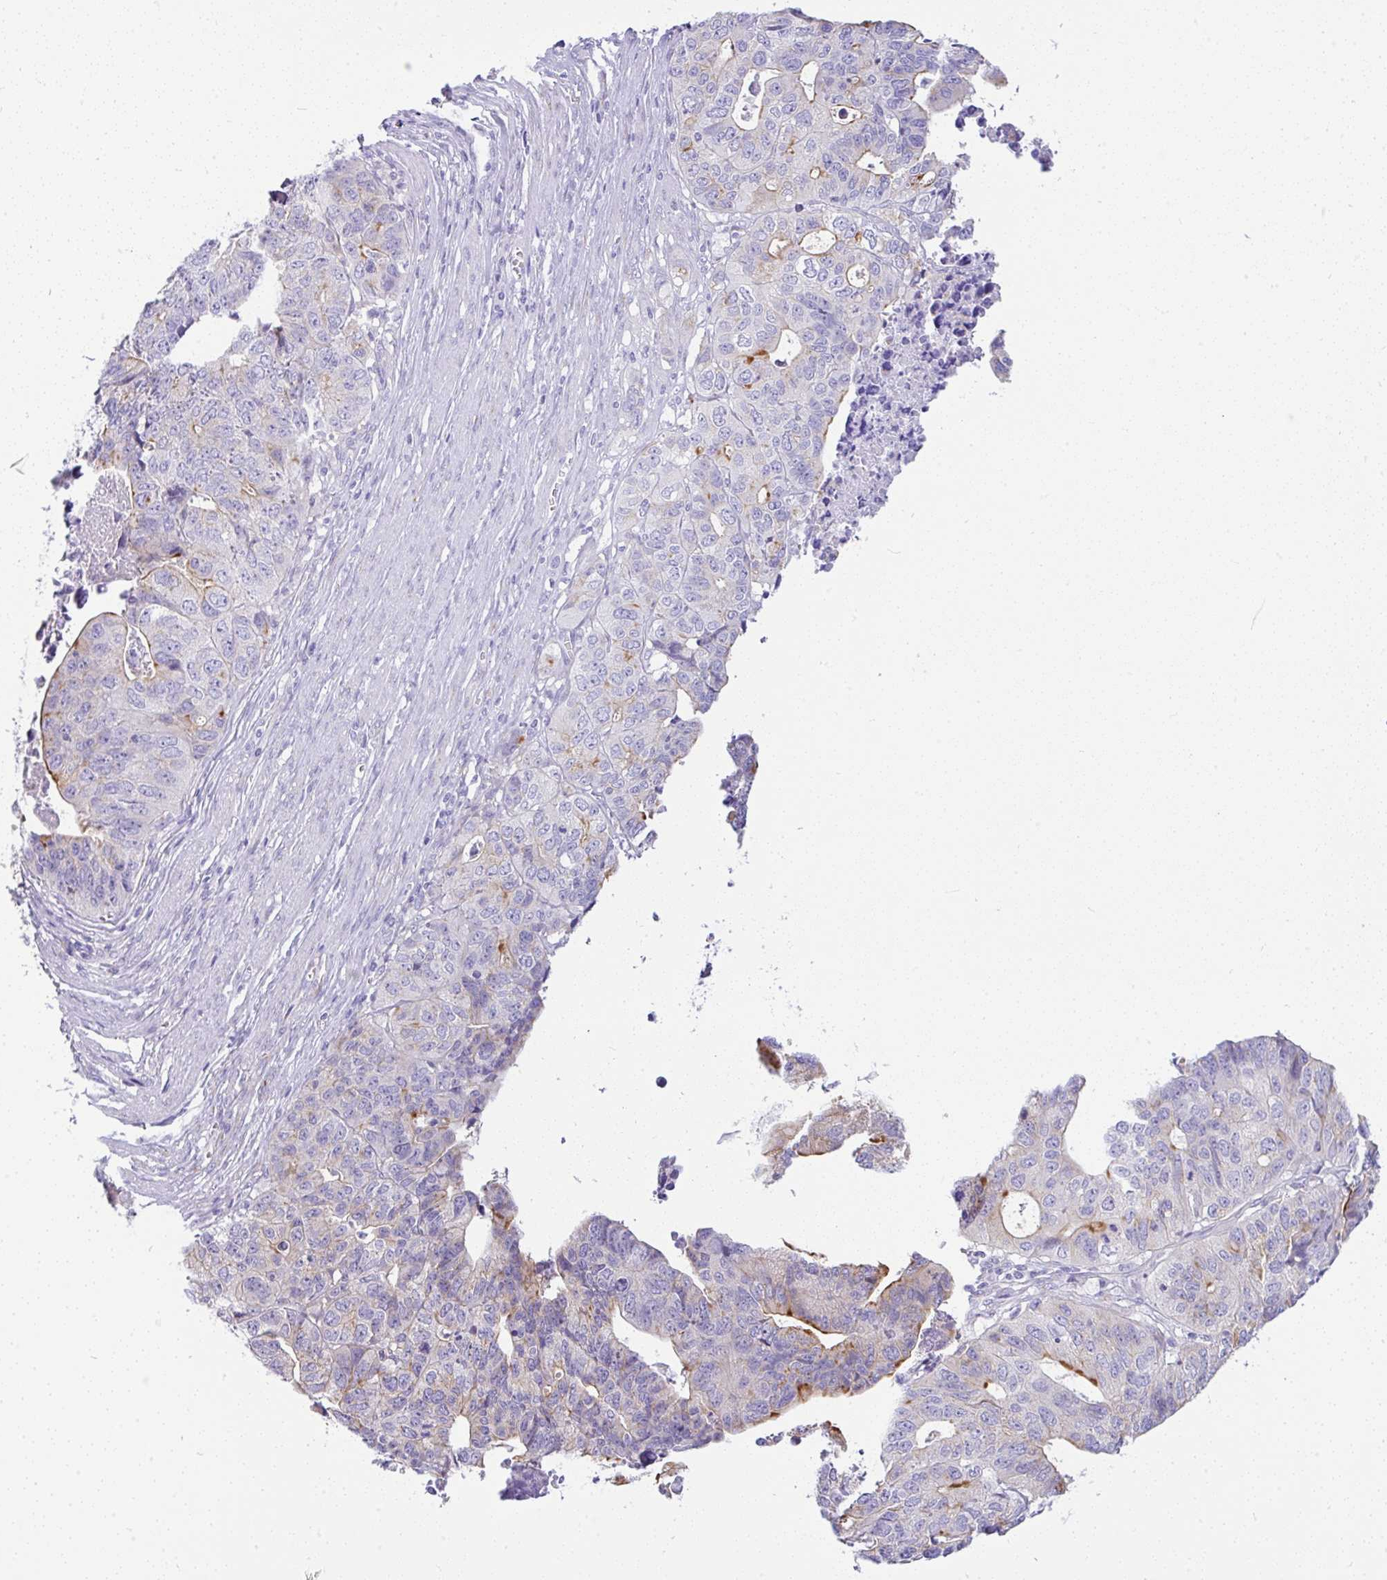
{"staining": {"intensity": "moderate", "quantity": "<25%", "location": "cytoplasmic/membranous"}, "tissue": "stomach cancer", "cell_type": "Tumor cells", "image_type": "cancer", "snomed": [{"axis": "morphology", "description": "Adenocarcinoma, NOS"}, {"axis": "topography", "description": "Stomach, upper"}], "caption": "There is low levels of moderate cytoplasmic/membranous positivity in tumor cells of stomach cancer (adenocarcinoma), as demonstrated by immunohistochemical staining (brown color).", "gene": "FAM177A1", "patient": {"sex": "female", "age": 67}}